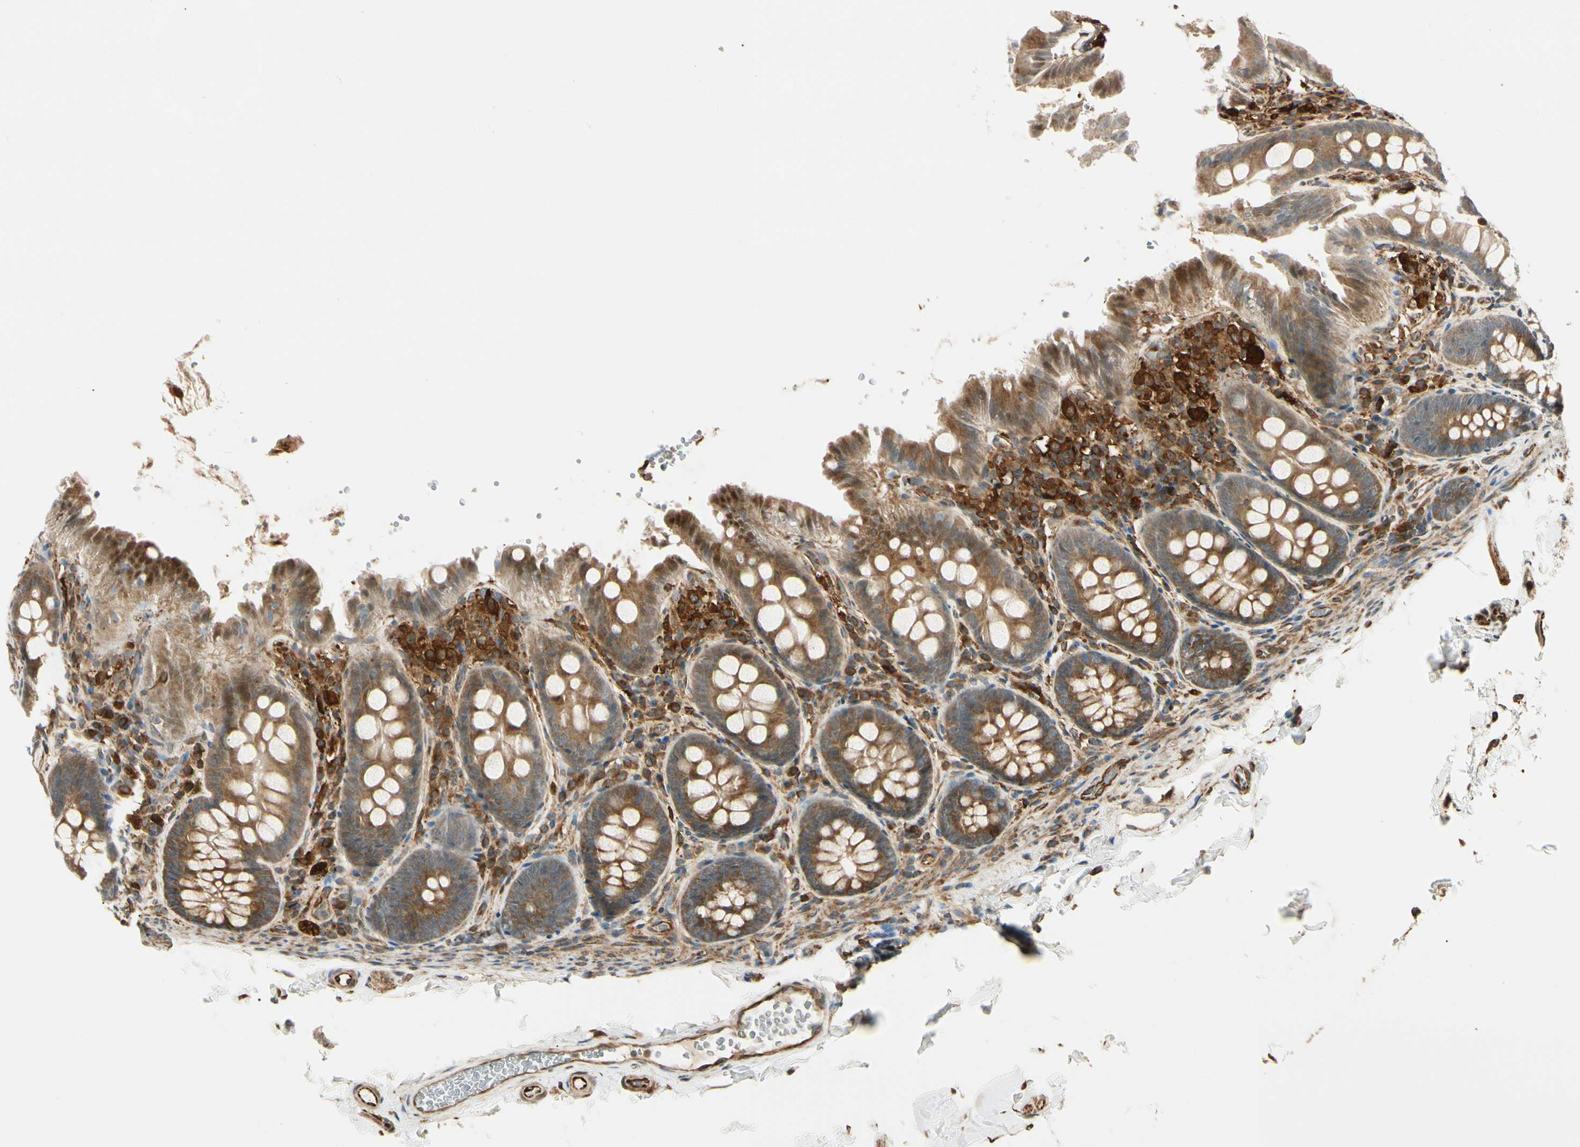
{"staining": {"intensity": "strong", "quantity": ">75%", "location": "cytoplasmic/membranous"}, "tissue": "colon", "cell_type": "Endothelial cells", "image_type": "normal", "snomed": [{"axis": "morphology", "description": "Normal tissue, NOS"}, {"axis": "topography", "description": "Colon"}], "caption": "A high amount of strong cytoplasmic/membranous expression is present in approximately >75% of endothelial cells in normal colon.", "gene": "FTH1", "patient": {"sex": "female", "age": 61}}